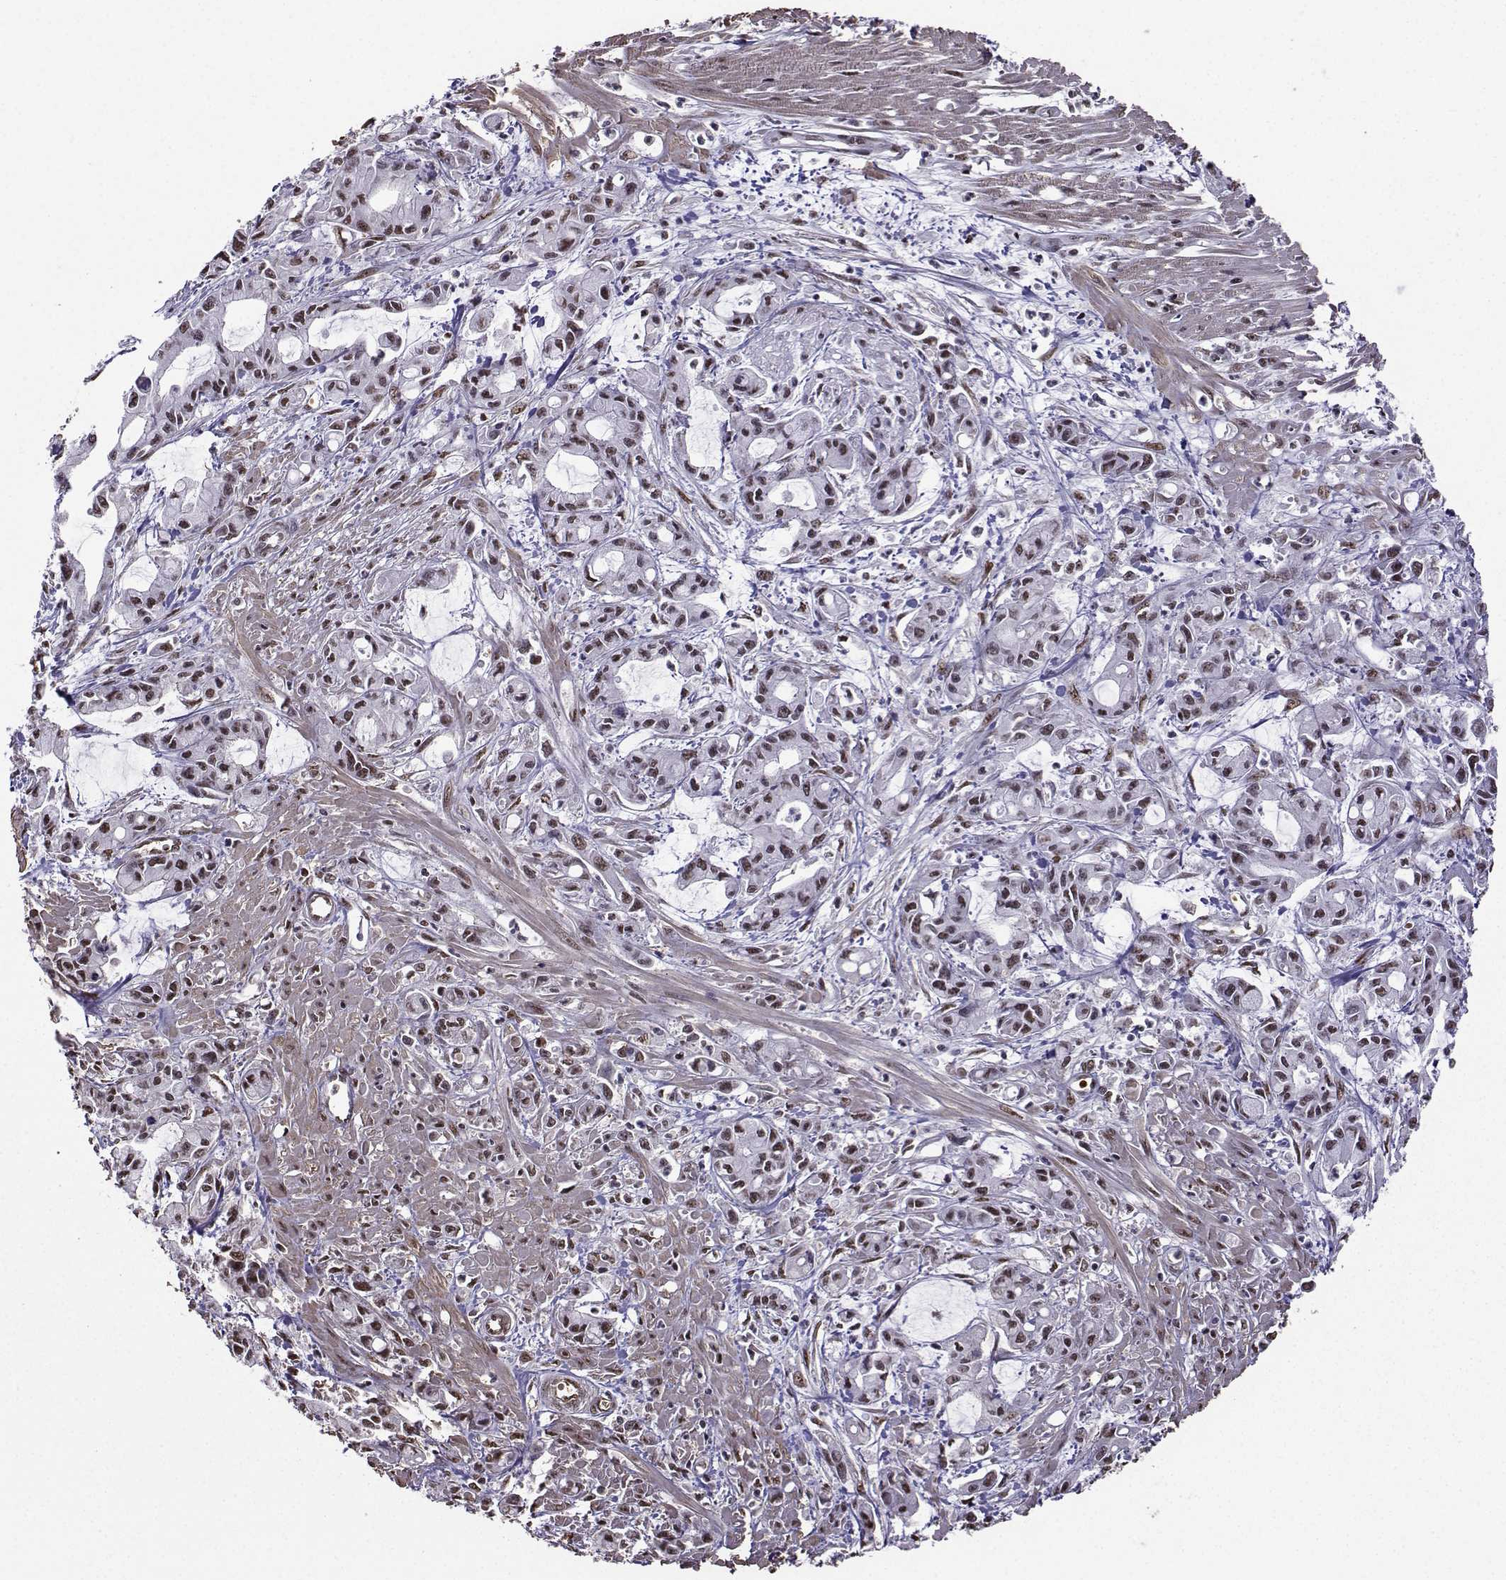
{"staining": {"intensity": "weak", "quantity": ">75%", "location": "nuclear"}, "tissue": "pancreatic cancer", "cell_type": "Tumor cells", "image_type": "cancer", "snomed": [{"axis": "morphology", "description": "Adenocarcinoma, NOS"}, {"axis": "topography", "description": "Pancreas"}], "caption": "Immunohistochemical staining of human pancreatic cancer exhibits low levels of weak nuclear staining in about >75% of tumor cells.", "gene": "CCNK", "patient": {"sex": "male", "age": 48}}